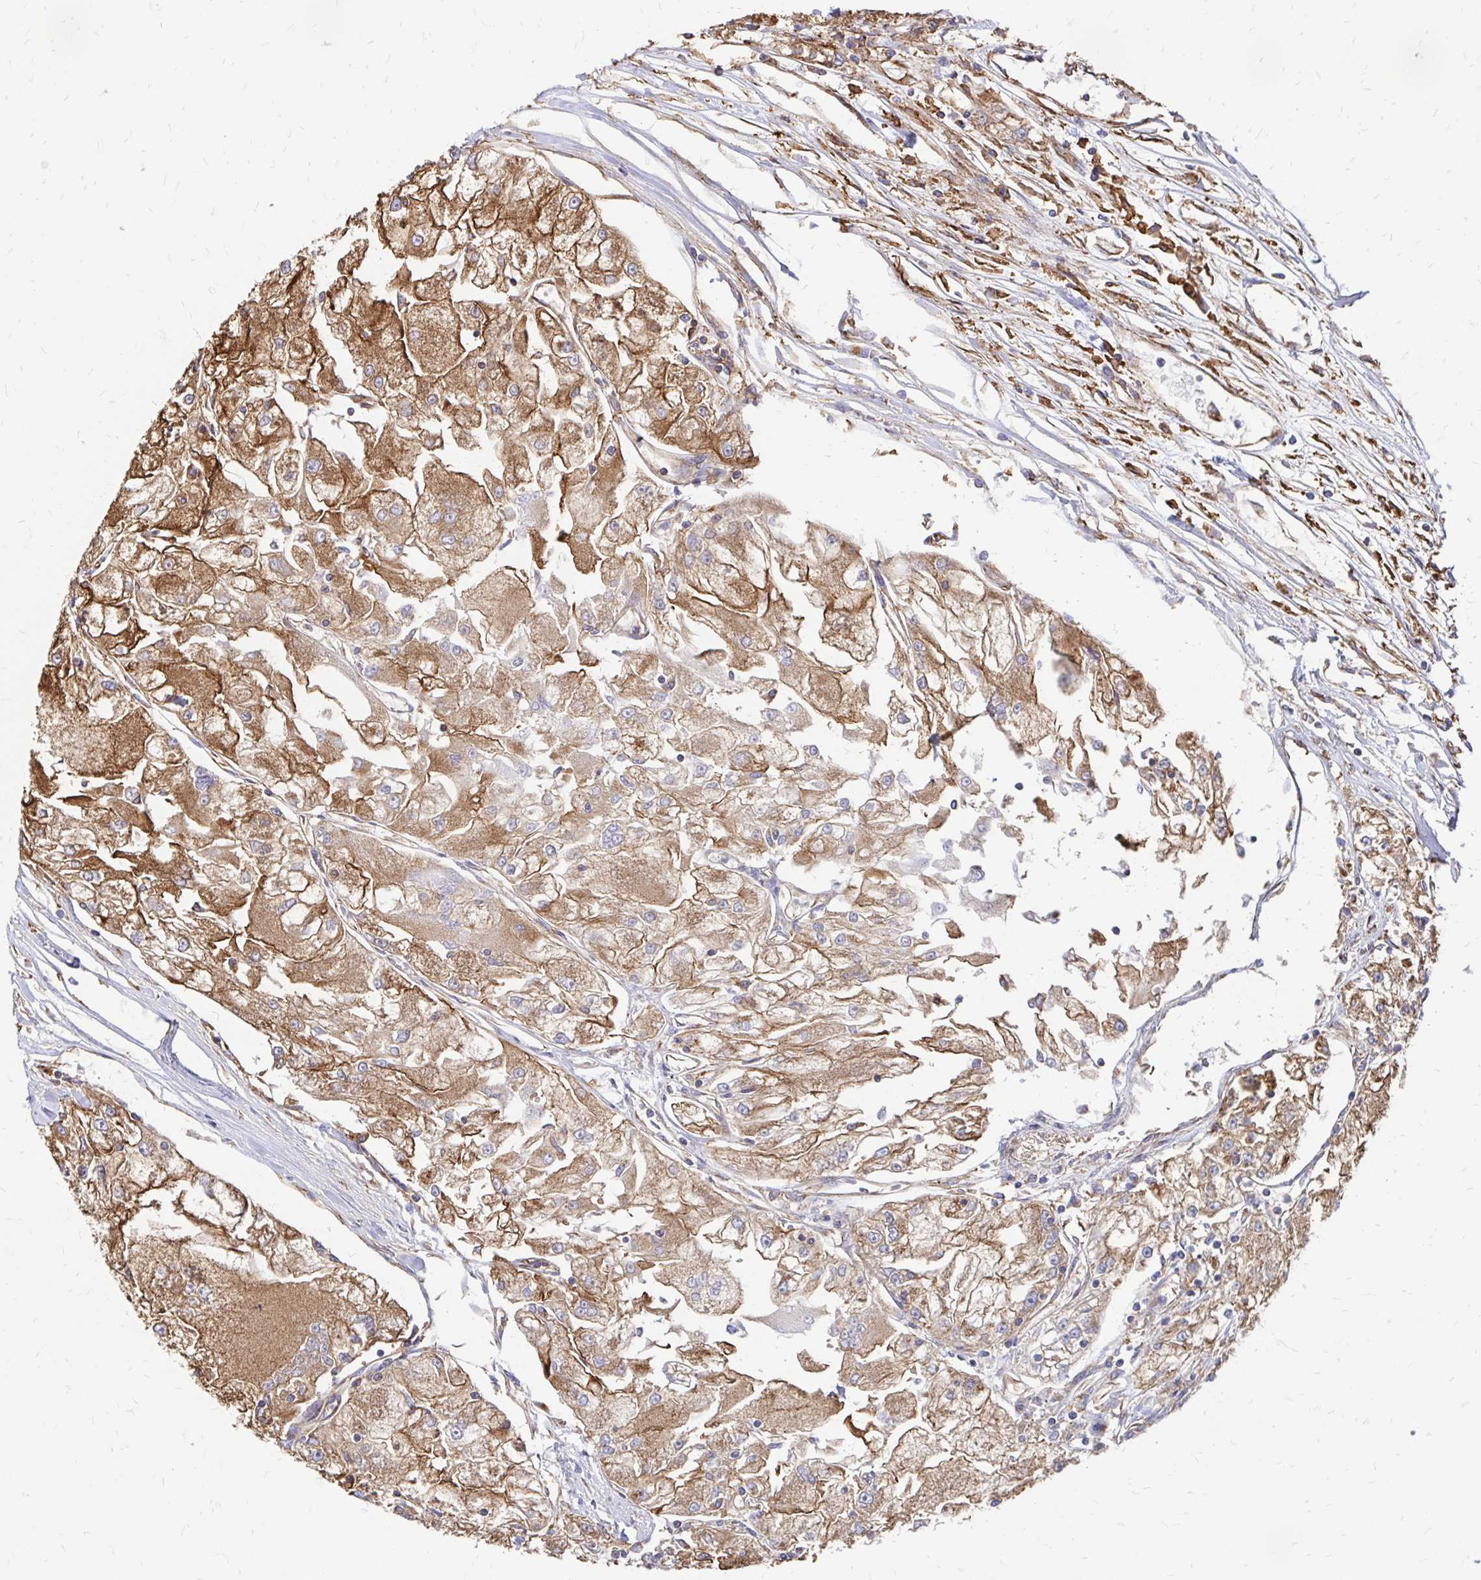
{"staining": {"intensity": "moderate", "quantity": ">75%", "location": "cytoplasmic/membranous"}, "tissue": "renal cancer", "cell_type": "Tumor cells", "image_type": "cancer", "snomed": [{"axis": "morphology", "description": "Adenocarcinoma, NOS"}, {"axis": "topography", "description": "Kidney"}], "caption": "A high-resolution photomicrograph shows IHC staining of renal cancer (adenocarcinoma), which displays moderate cytoplasmic/membranous positivity in approximately >75% of tumor cells.", "gene": "CLTC", "patient": {"sex": "female", "age": 72}}